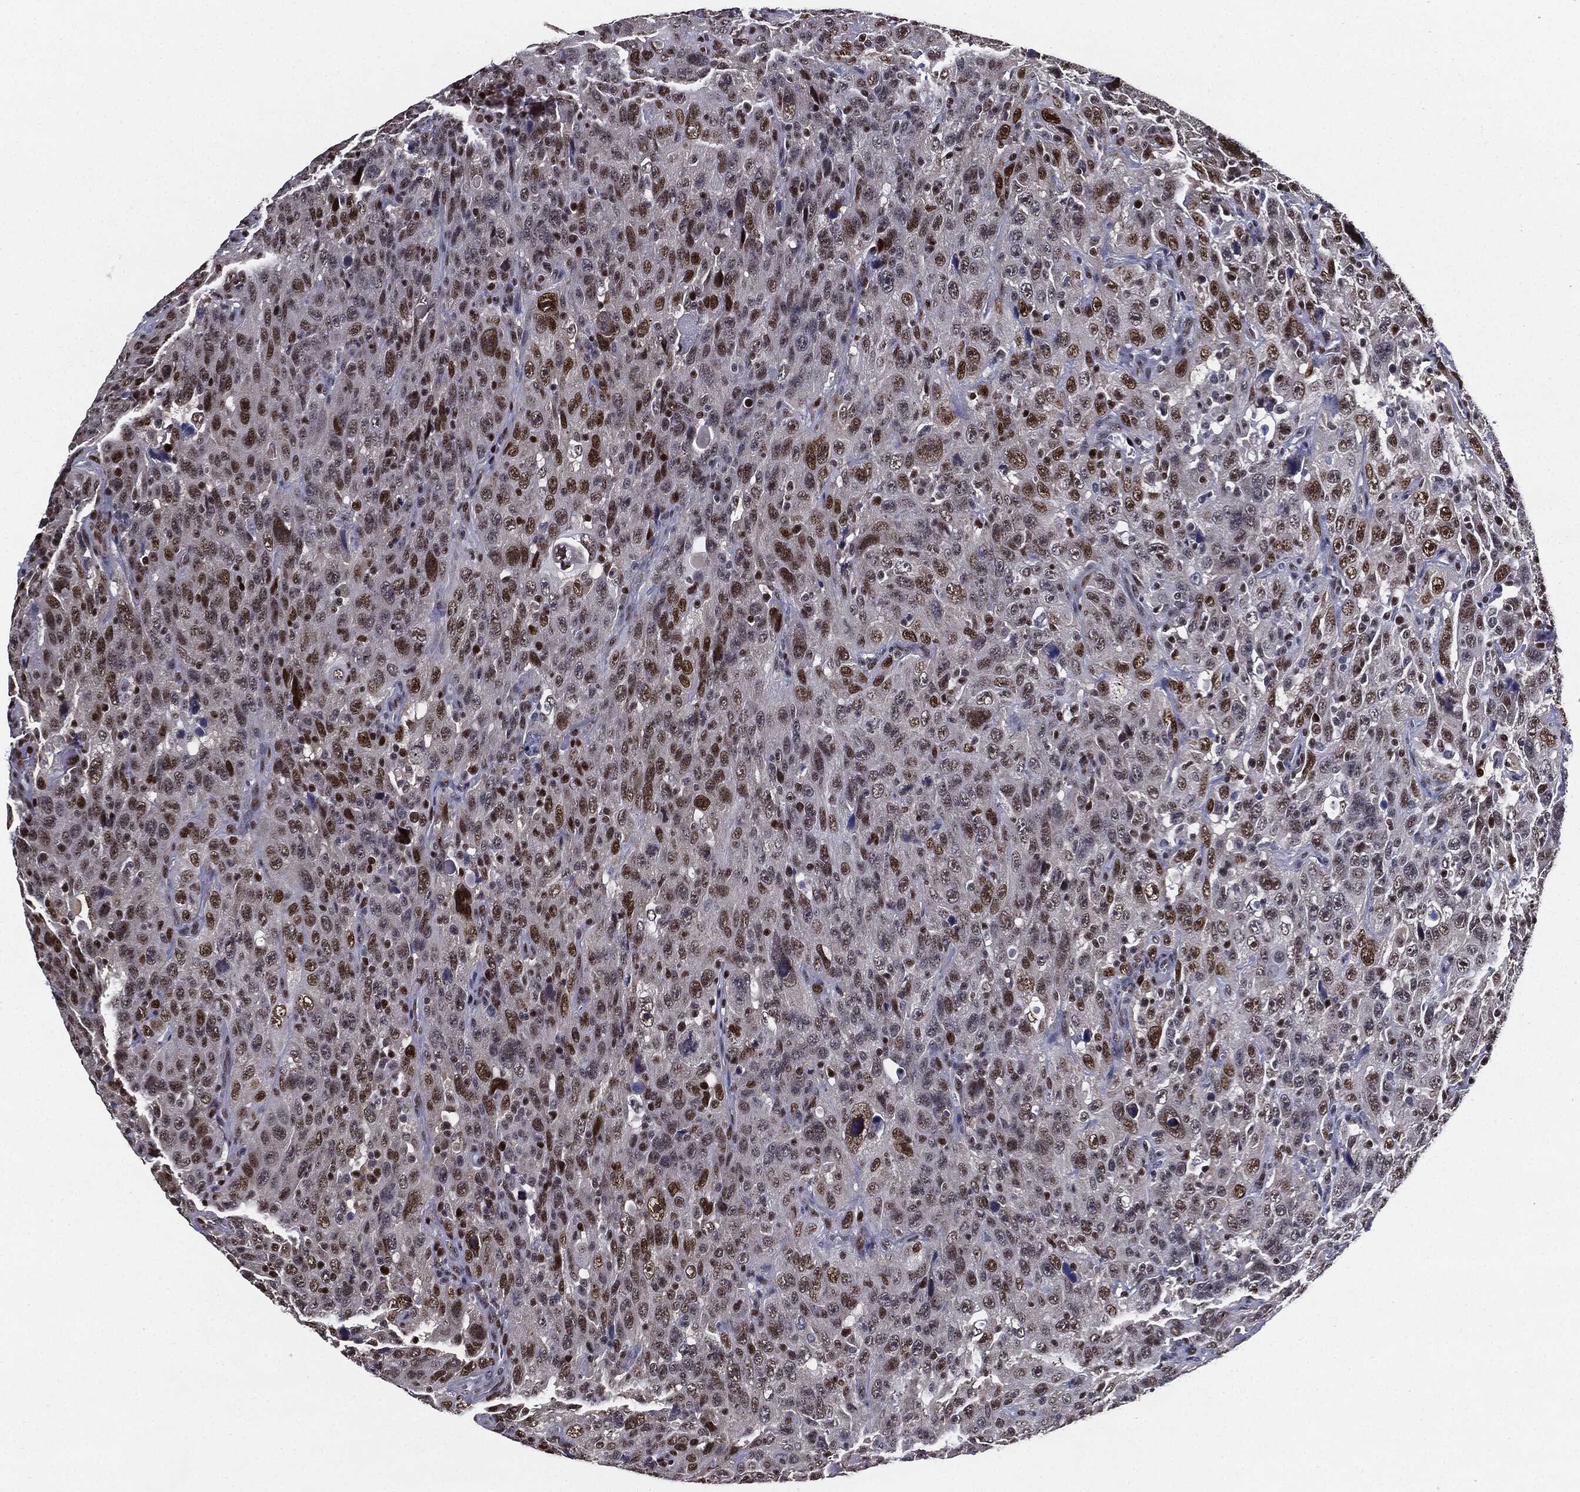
{"staining": {"intensity": "strong", "quantity": "<25%", "location": "nuclear"}, "tissue": "urothelial cancer", "cell_type": "Tumor cells", "image_type": "cancer", "snomed": [{"axis": "morphology", "description": "Urothelial carcinoma, NOS"}, {"axis": "morphology", "description": "Urothelial carcinoma, High grade"}, {"axis": "topography", "description": "Urinary bladder"}], "caption": "DAB immunohistochemical staining of urothelial cancer reveals strong nuclear protein positivity in about <25% of tumor cells.", "gene": "JUN", "patient": {"sex": "female", "age": 73}}